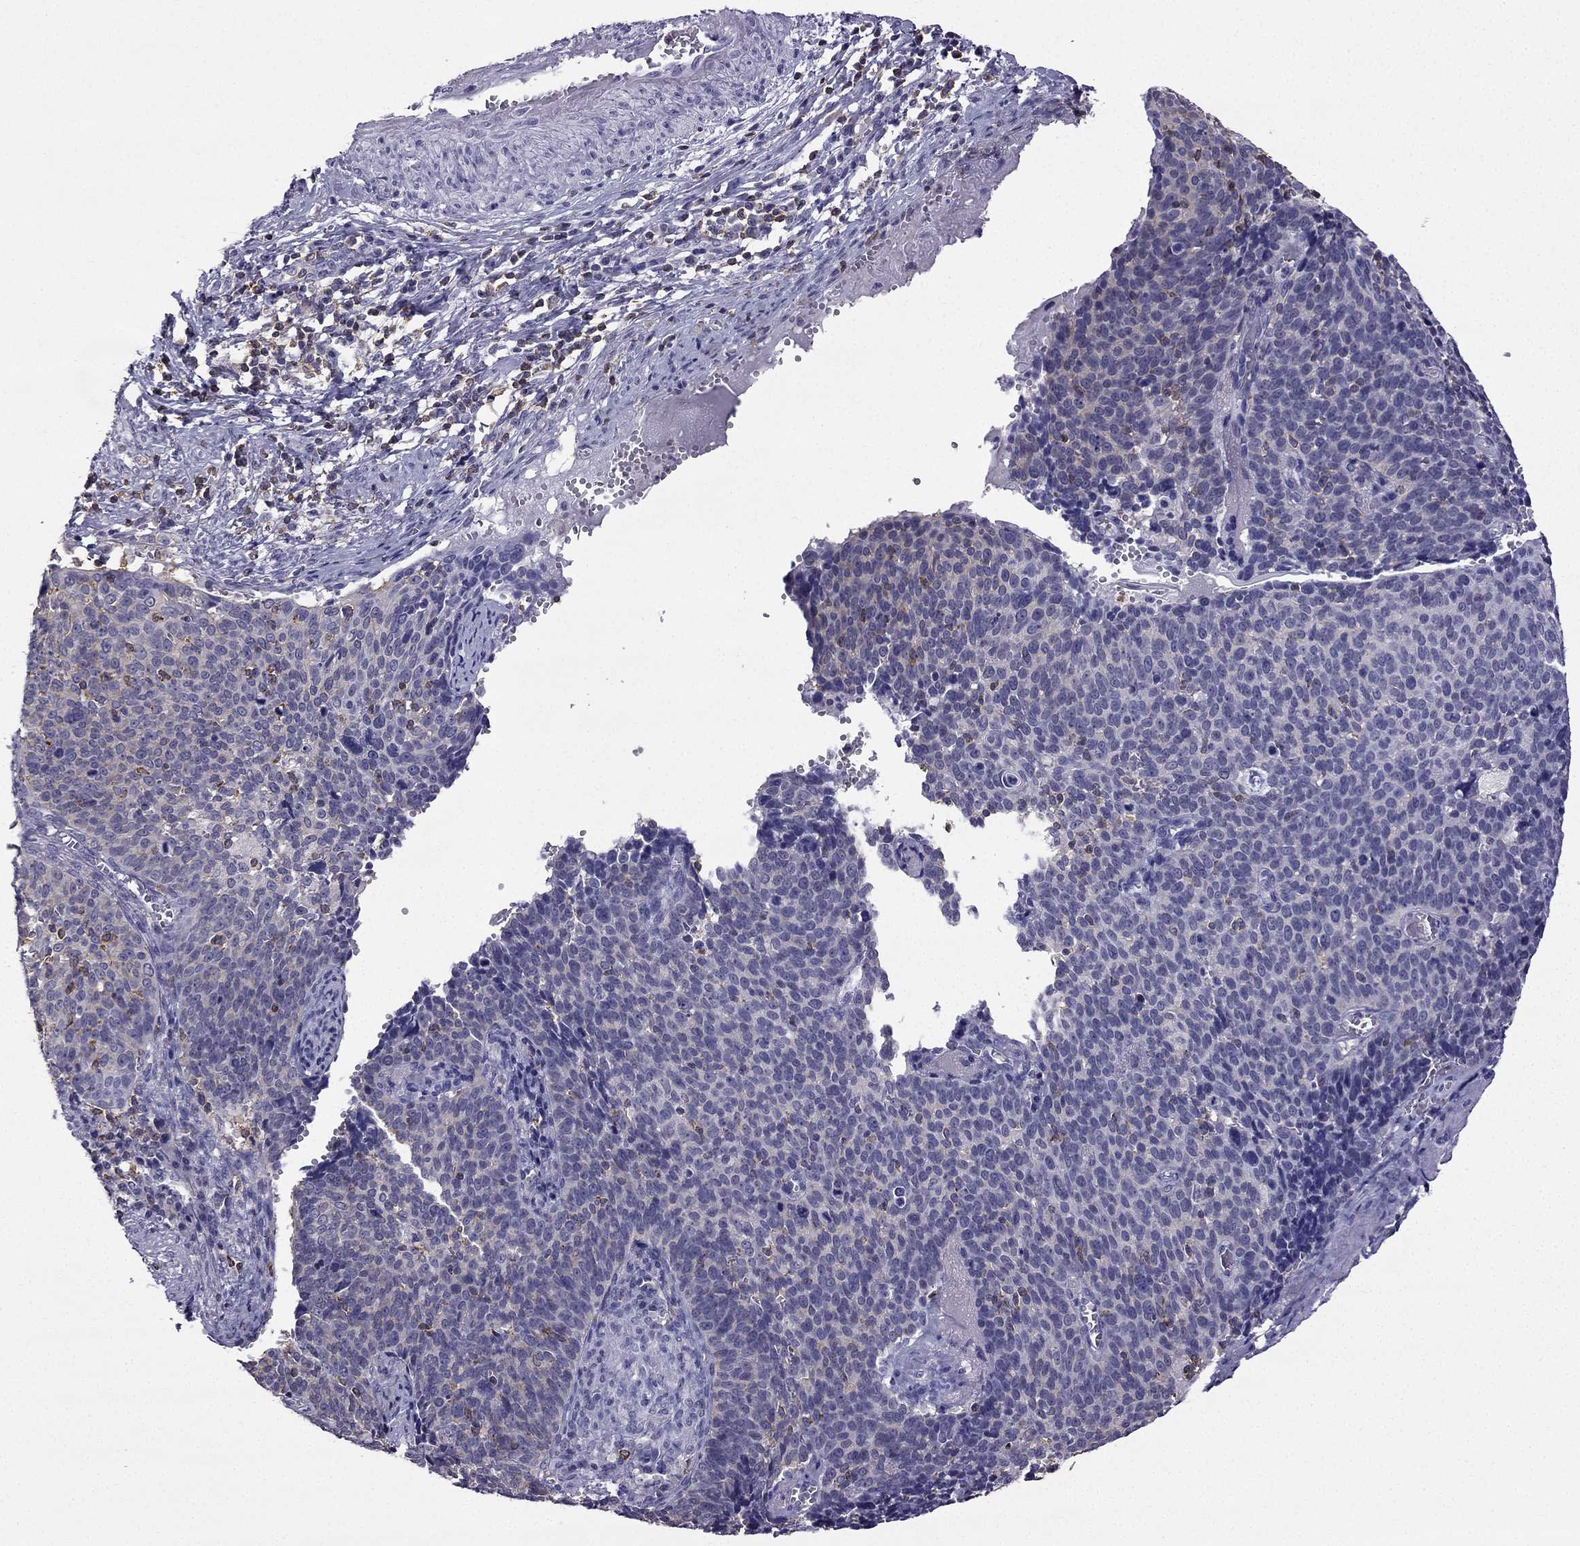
{"staining": {"intensity": "negative", "quantity": "none", "location": "none"}, "tissue": "cervical cancer", "cell_type": "Tumor cells", "image_type": "cancer", "snomed": [{"axis": "morphology", "description": "Normal tissue, NOS"}, {"axis": "morphology", "description": "Squamous cell carcinoma, NOS"}, {"axis": "topography", "description": "Cervix"}], "caption": "A micrograph of human squamous cell carcinoma (cervical) is negative for staining in tumor cells. (Immunohistochemistry (ihc), brightfield microscopy, high magnification).", "gene": "CCK", "patient": {"sex": "female", "age": 39}}